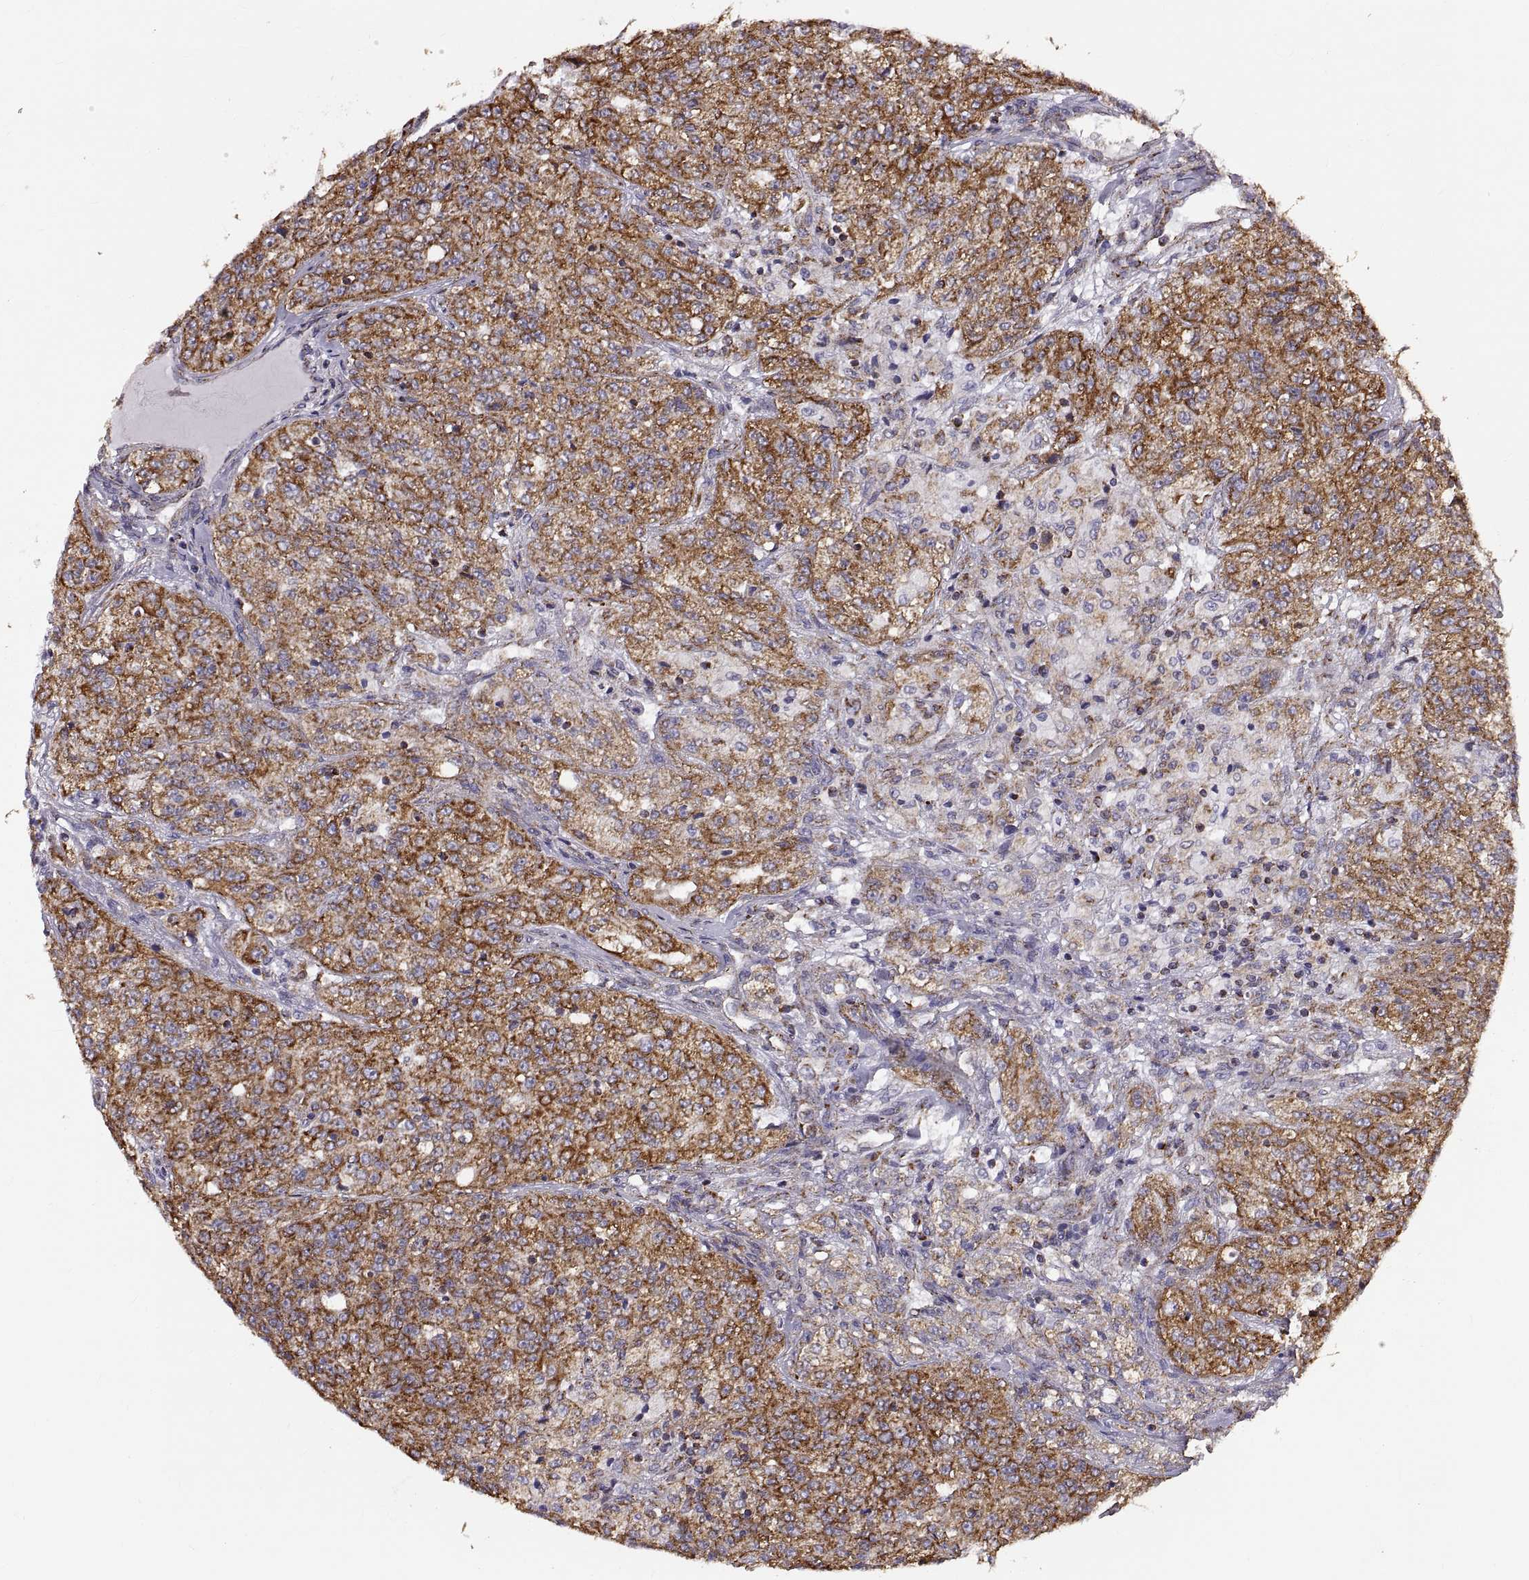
{"staining": {"intensity": "strong", "quantity": ">75%", "location": "cytoplasmic/membranous"}, "tissue": "renal cancer", "cell_type": "Tumor cells", "image_type": "cancer", "snomed": [{"axis": "morphology", "description": "Adenocarcinoma, NOS"}, {"axis": "topography", "description": "Kidney"}], "caption": "This micrograph displays IHC staining of renal cancer, with high strong cytoplasmic/membranous expression in about >75% of tumor cells.", "gene": "ARSD", "patient": {"sex": "female", "age": 63}}